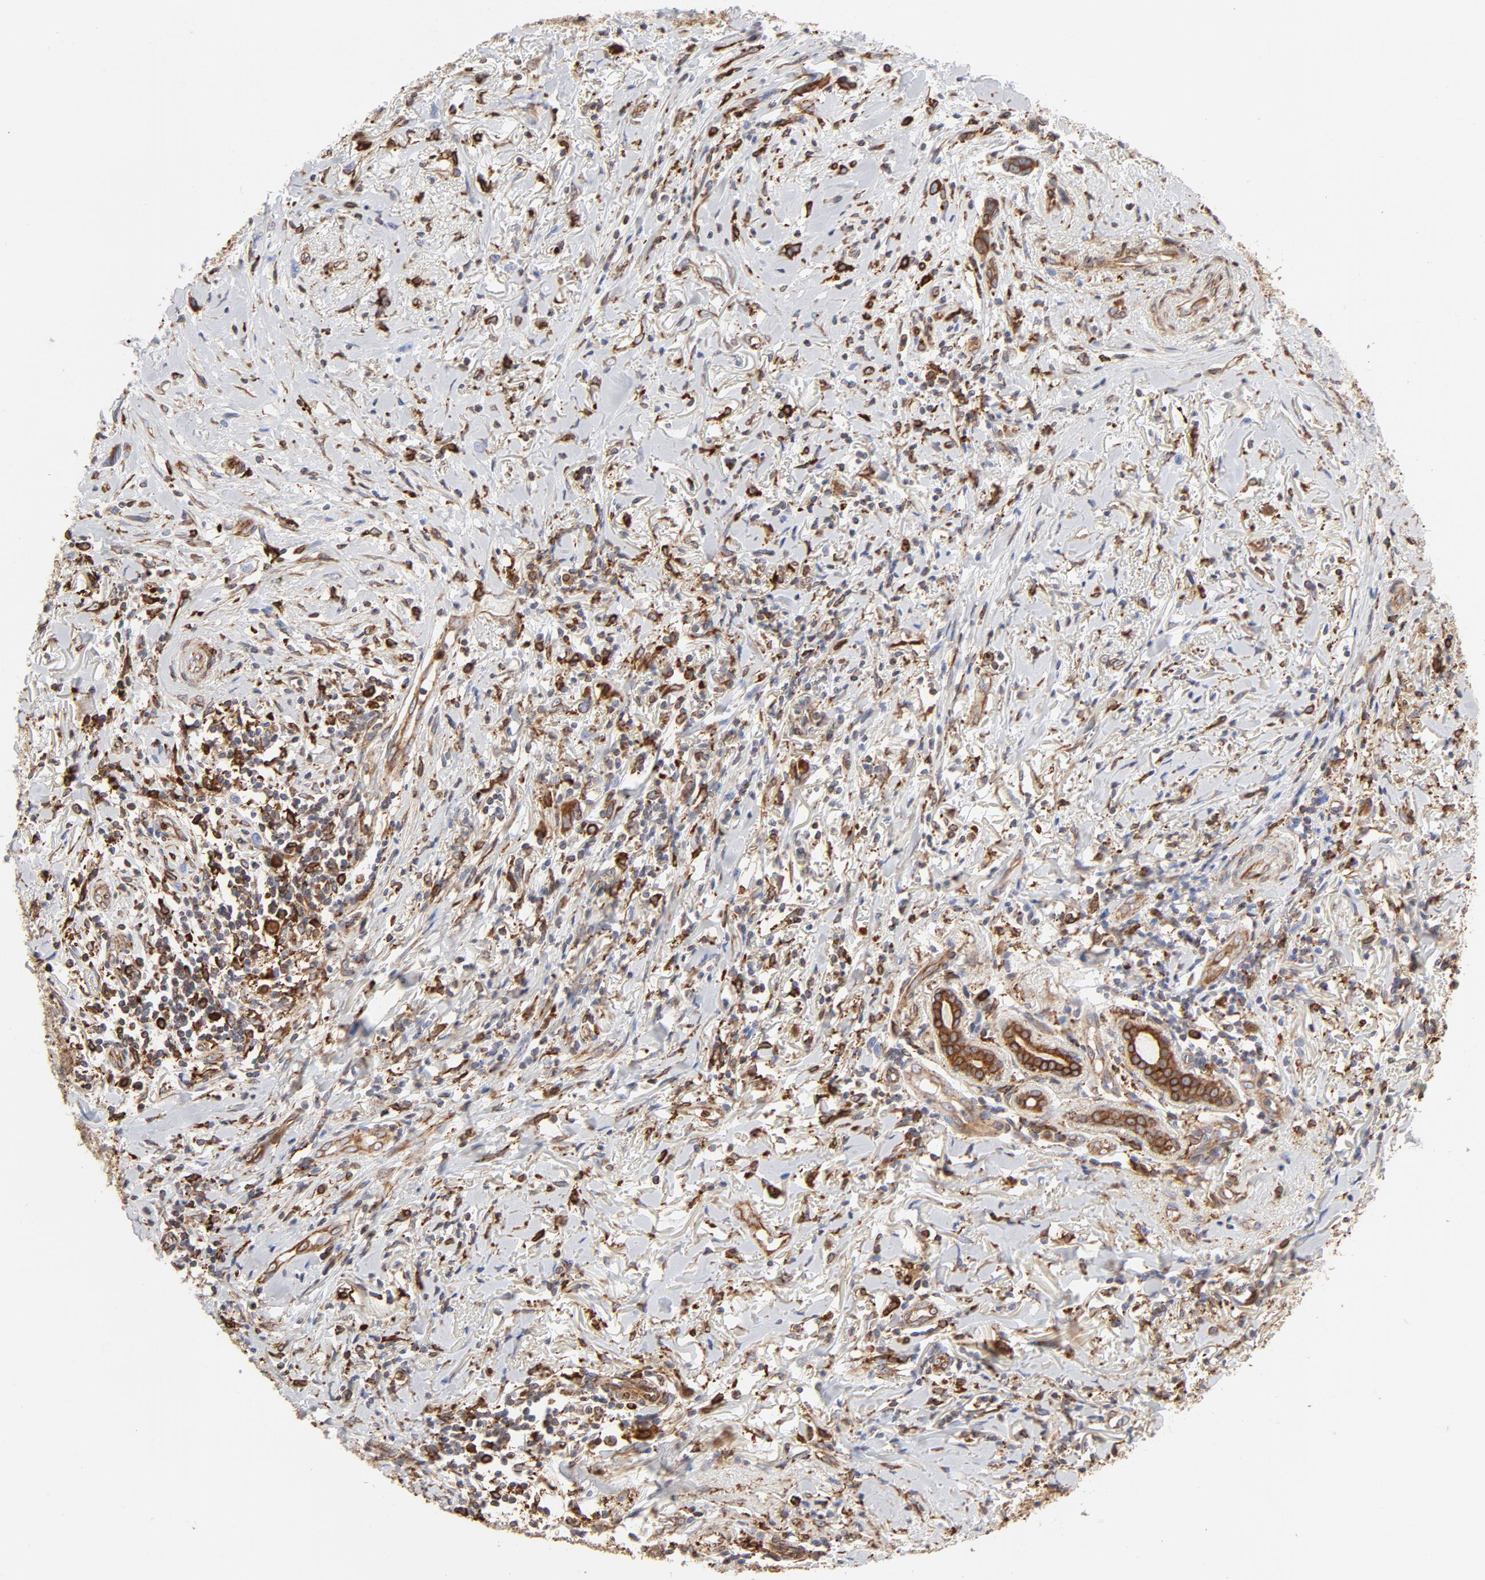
{"staining": {"intensity": "strong", "quantity": ">75%", "location": "cytoplasmic/membranous"}, "tissue": "melanoma", "cell_type": "Tumor cells", "image_type": "cancer", "snomed": [{"axis": "morphology", "description": "Malignant melanoma, NOS"}, {"axis": "topography", "description": "Skin"}], "caption": "There is high levels of strong cytoplasmic/membranous positivity in tumor cells of malignant melanoma, as demonstrated by immunohistochemical staining (brown color).", "gene": "CANX", "patient": {"sex": "male", "age": 91}}